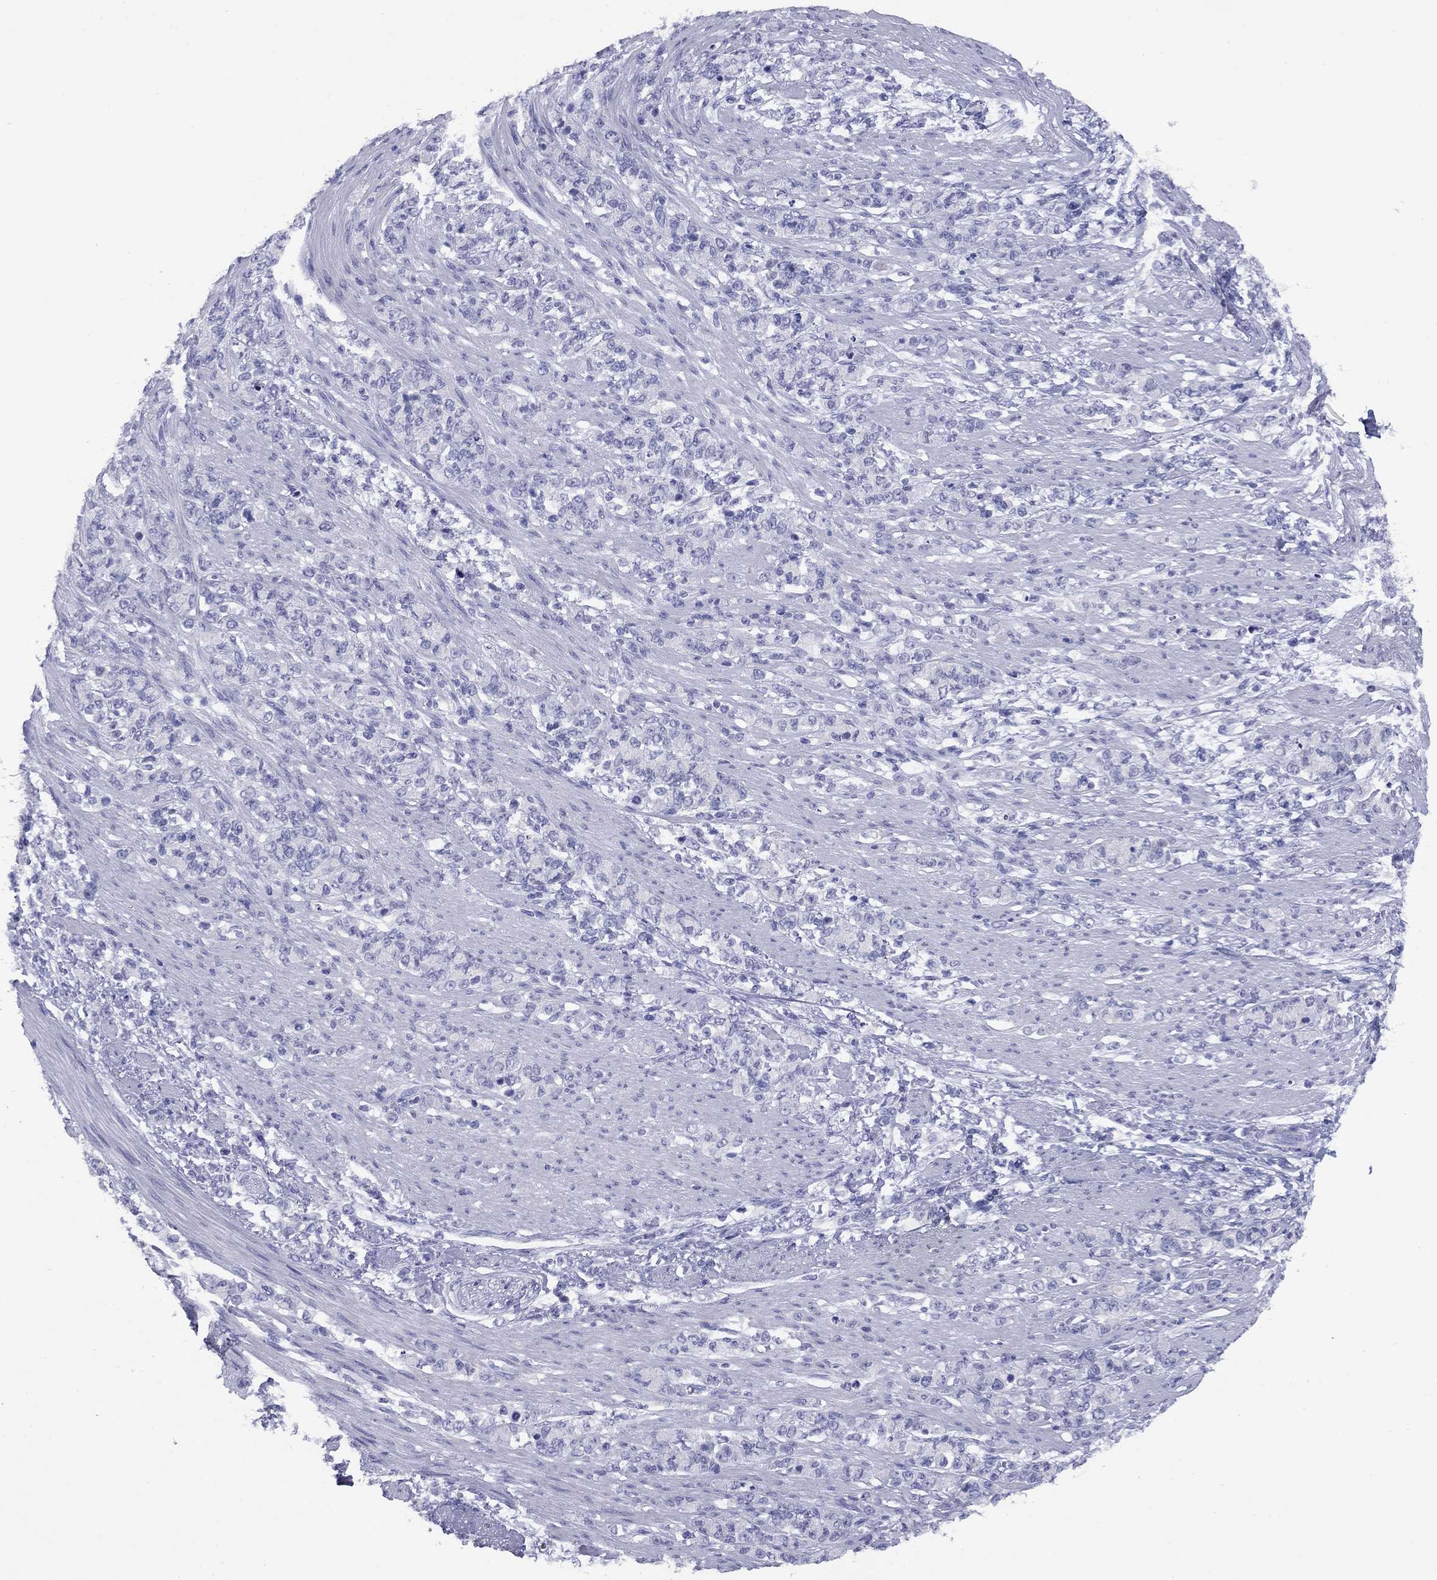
{"staining": {"intensity": "negative", "quantity": "none", "location": "none"}, "tissue": "stomach cancer", "cell_type": "Tumor cells", "image_type": "cancer", "snomed": [{"axis": "morphology", "description": "Normal tissue, NOS"}, {"axis": "morphology", "description": "Adenocarcinoma, NOS"}, {"axis": "topography", "description": "Stomach"}], "caption": "Tumor cells show no significant protein staining in stomach cancer (adenocarcinoma).", "gene": "NPPA", "patient": {"sex": "female", "age": 79}}